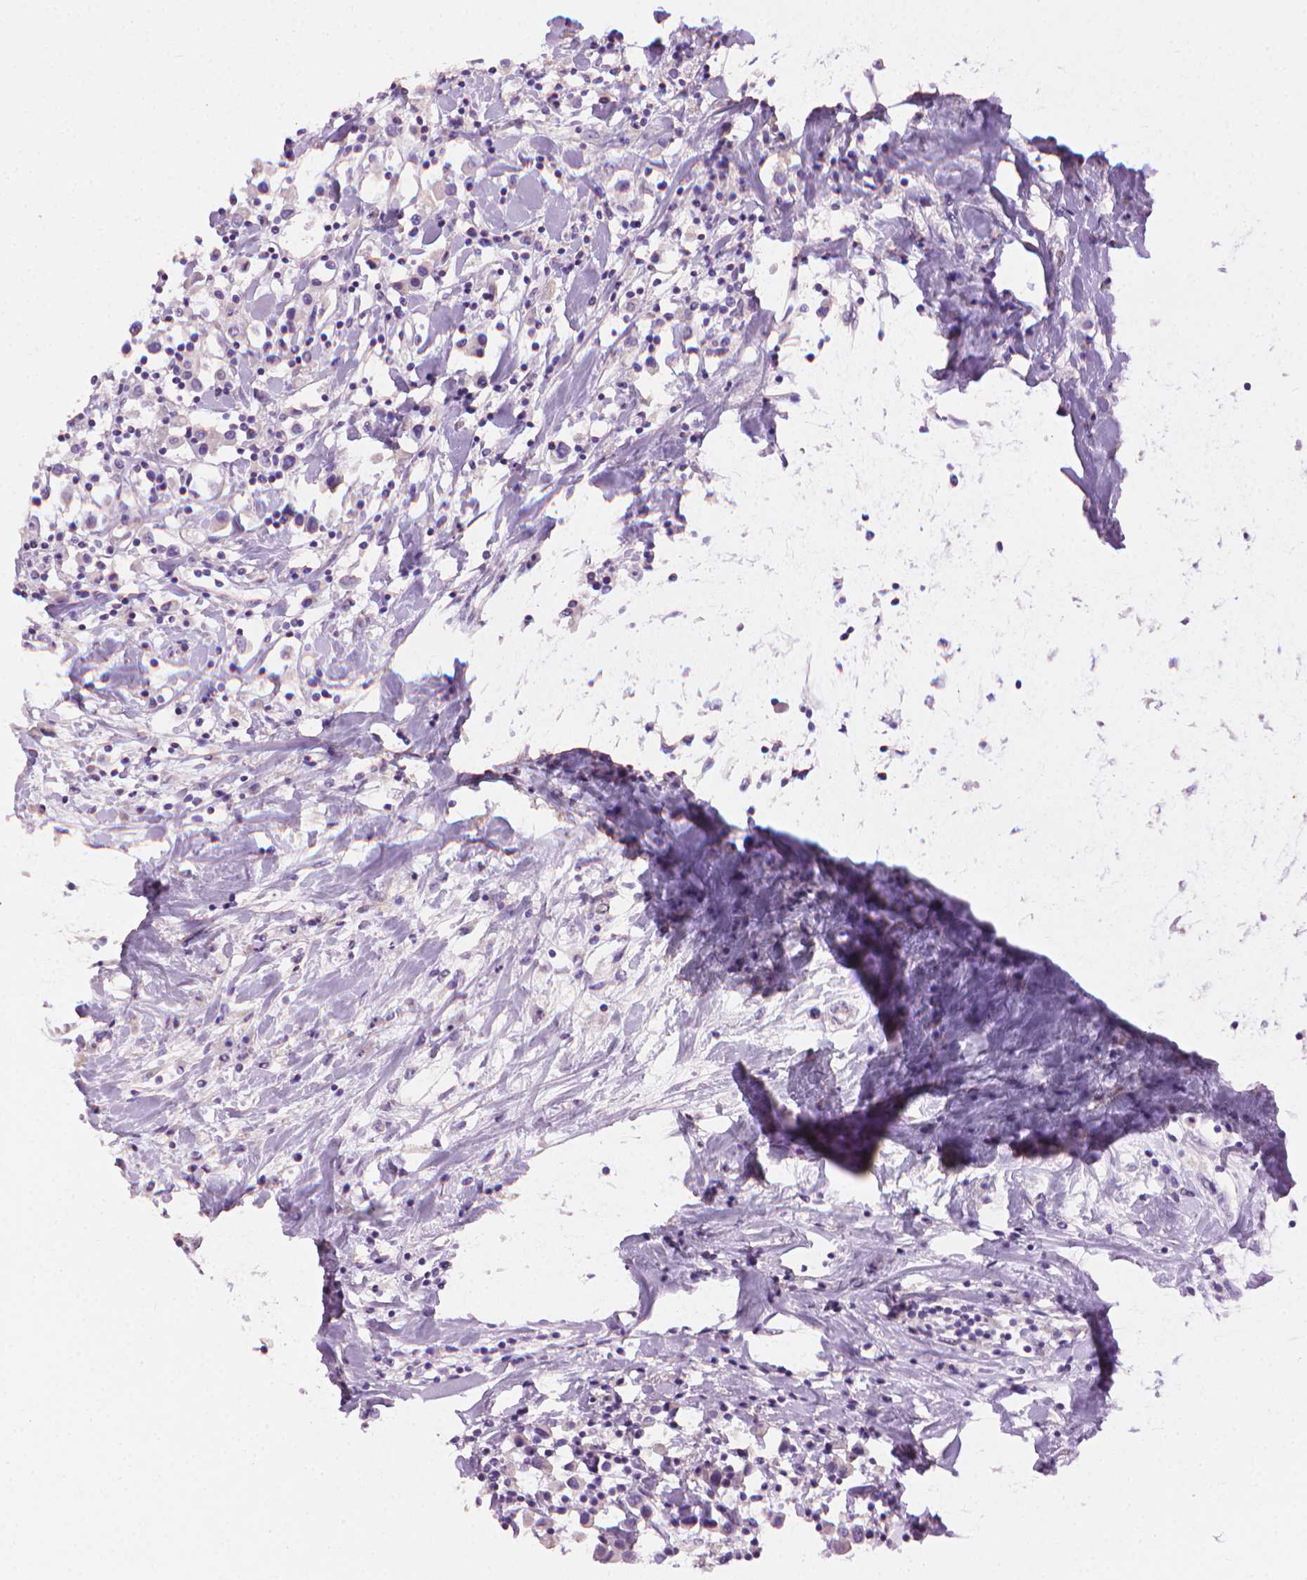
{"staining": {"intensity": "negative", "quantity": "none", "location": "none"}, "tissue": "breast cancer", "cell_type": "Tumor cells", "image_type": "cancer", "snomed": [{"axis": "morphology", "description": "Duct carcinoma"}, {"axis": "topography", "description": "Breast"}], "caption": "Photomicrograph shows no protein positivity in tumor cells of breast intraductal carcinoma tissue.", "gene": "MLANA", "patient": {"sex": "female", "age": 61}}